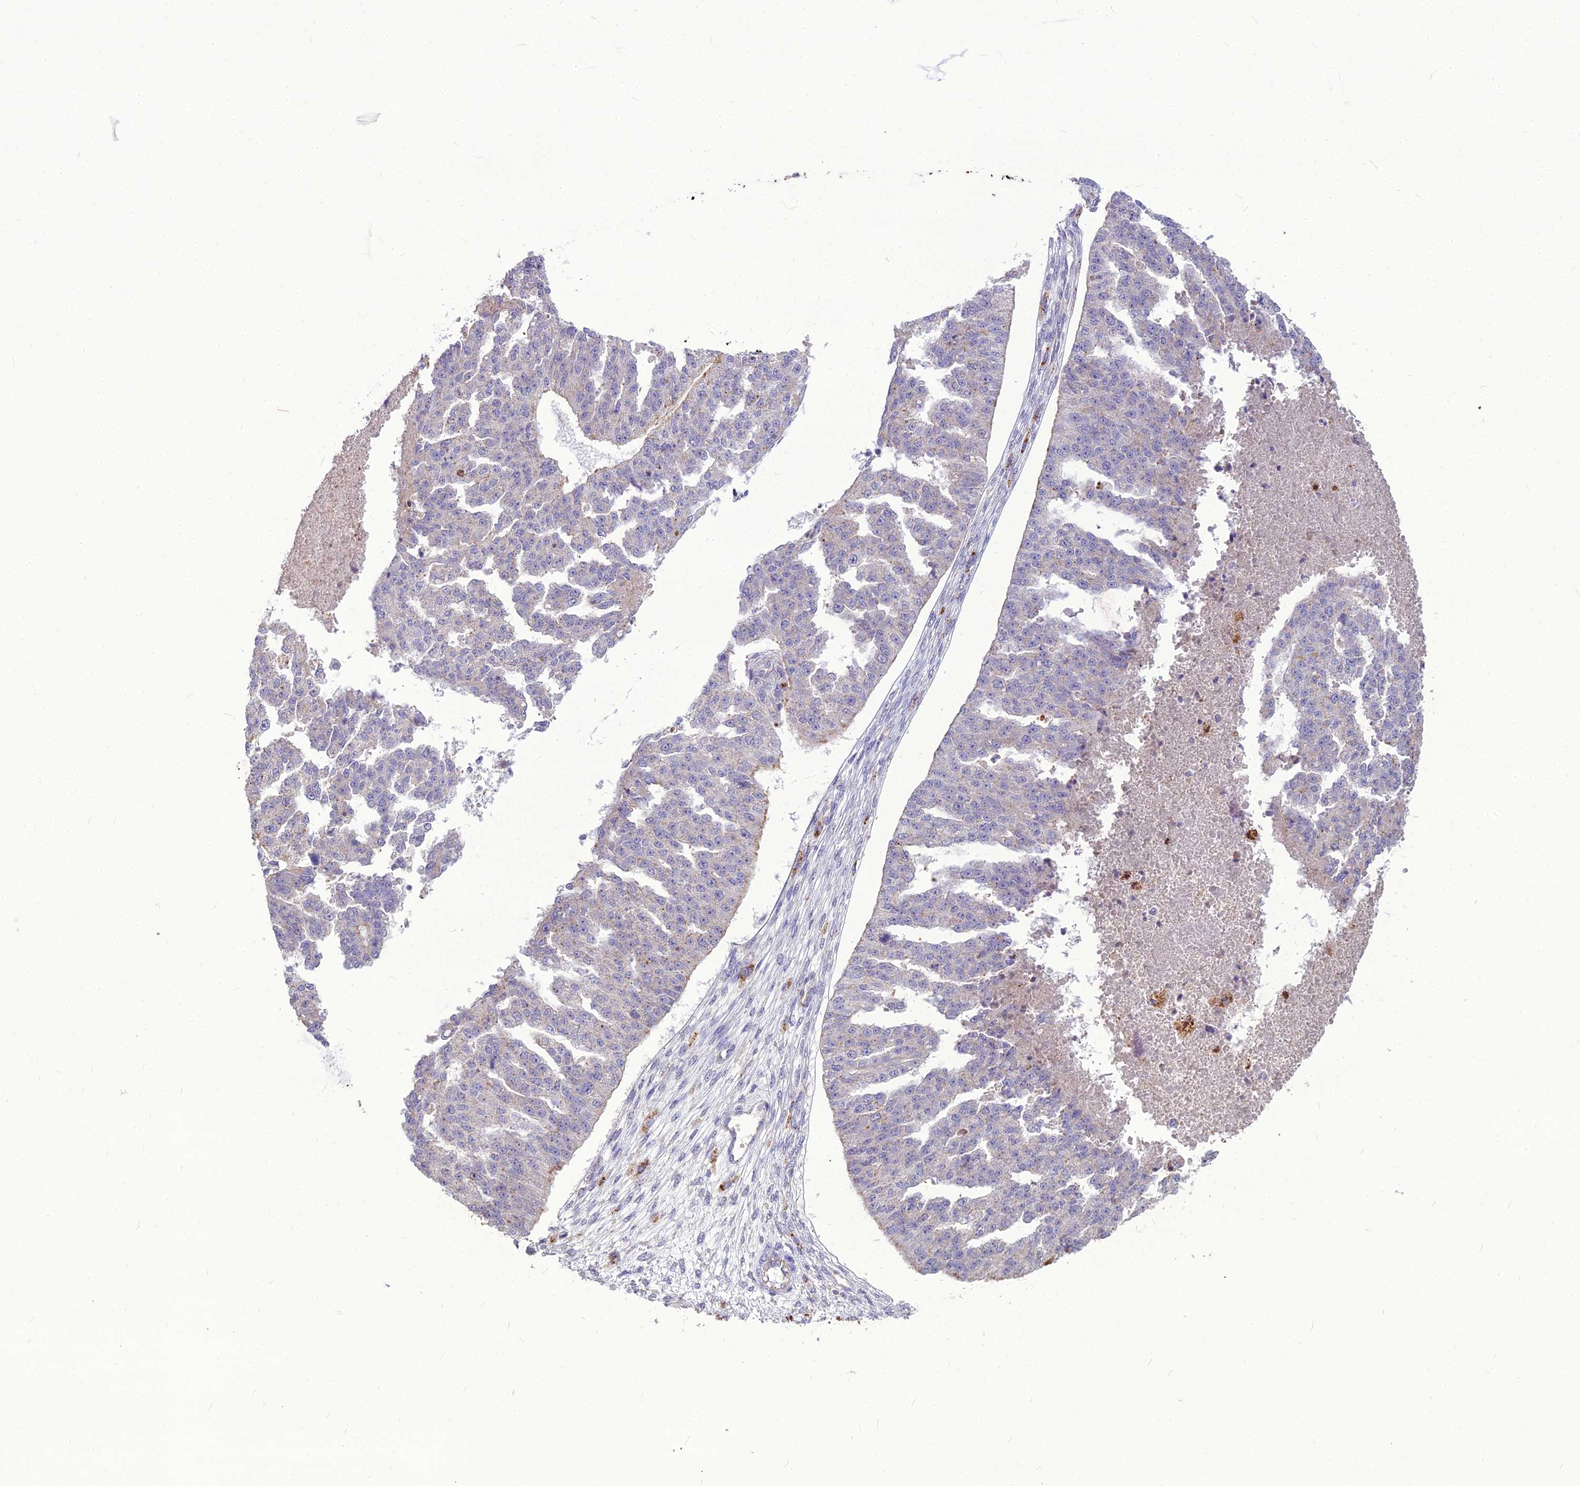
{"staining": {"intensity": "negative", "quantity": "none", "location": "none"}, "tissue": "ovarian cancer", "cell_type": "Tumor cells", "image_type": "cancer", "snomed": [{"axis": "morphology", "description": "Cystadenocarcinoma, serous, NOS"}, {"axis": "topography", "description": "Ovary"}], "caption": "High power microscopy histopathology image of an immunohistochemistry photomicrograph of ovarian cancer (serous cystadenocarcinoma), revealing no significant staining in tumor cells.", "gene": "PCED1B", "patient": {"sex": "female", "age": 58}}